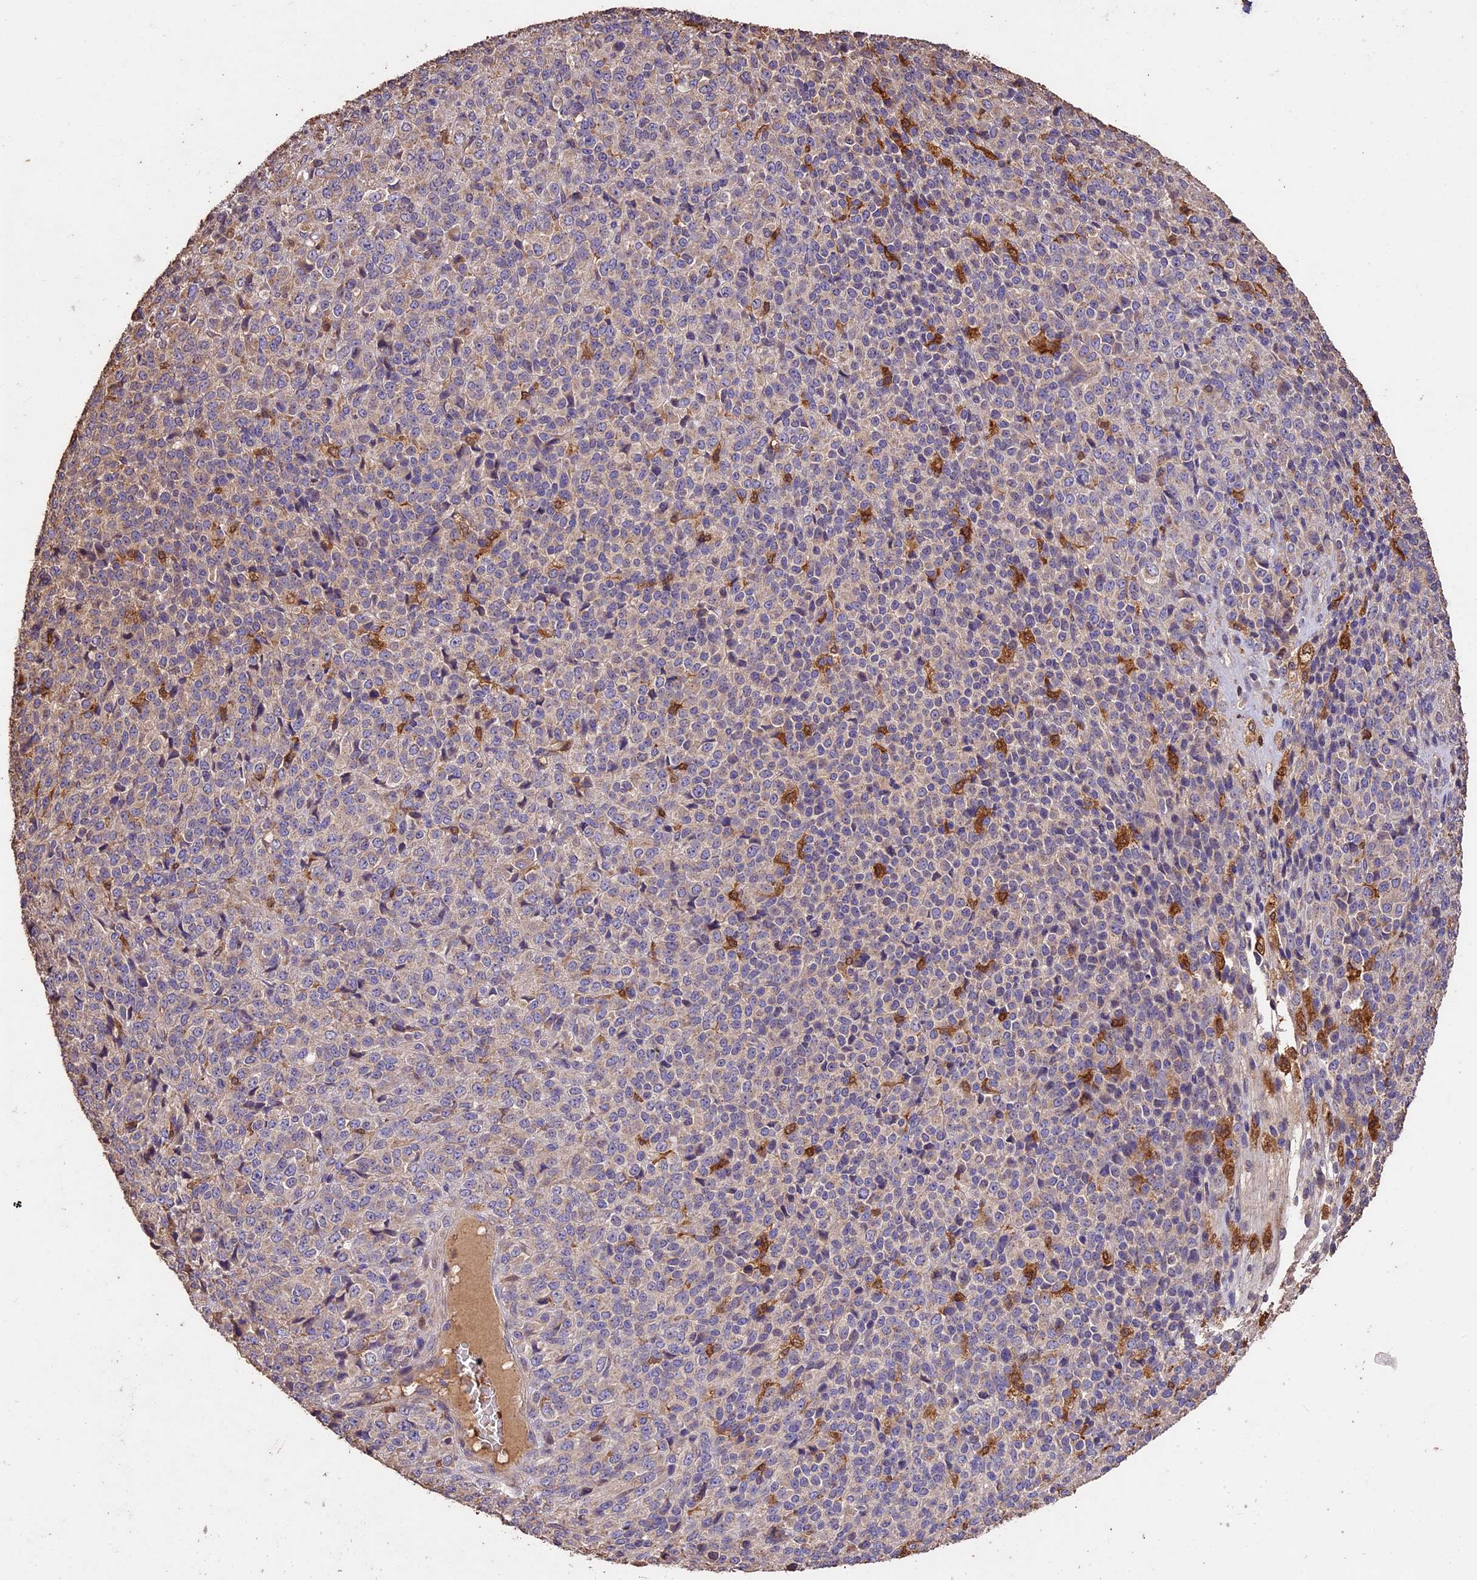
{"staining": {"intensity": "negative", "quantity": "none", "location": "none"}, "tissue": "melanoma", "cell_type": "Tumor cells", "image_type": "cancer", "snomed": [{"axis": "morphology", "description": "Malignant melanoma, Metastatic site"}, {"axis": "topography", "description": "Brain"}], "caption": "Immunohistochemistry photomicrograph of human malignant melanoma (metastatic site) stained for a protein (brown), which demonstrates no positivity in tumor cells.", "gene": "CRLF1", "patient": {"sex": "female", "age": 56}}